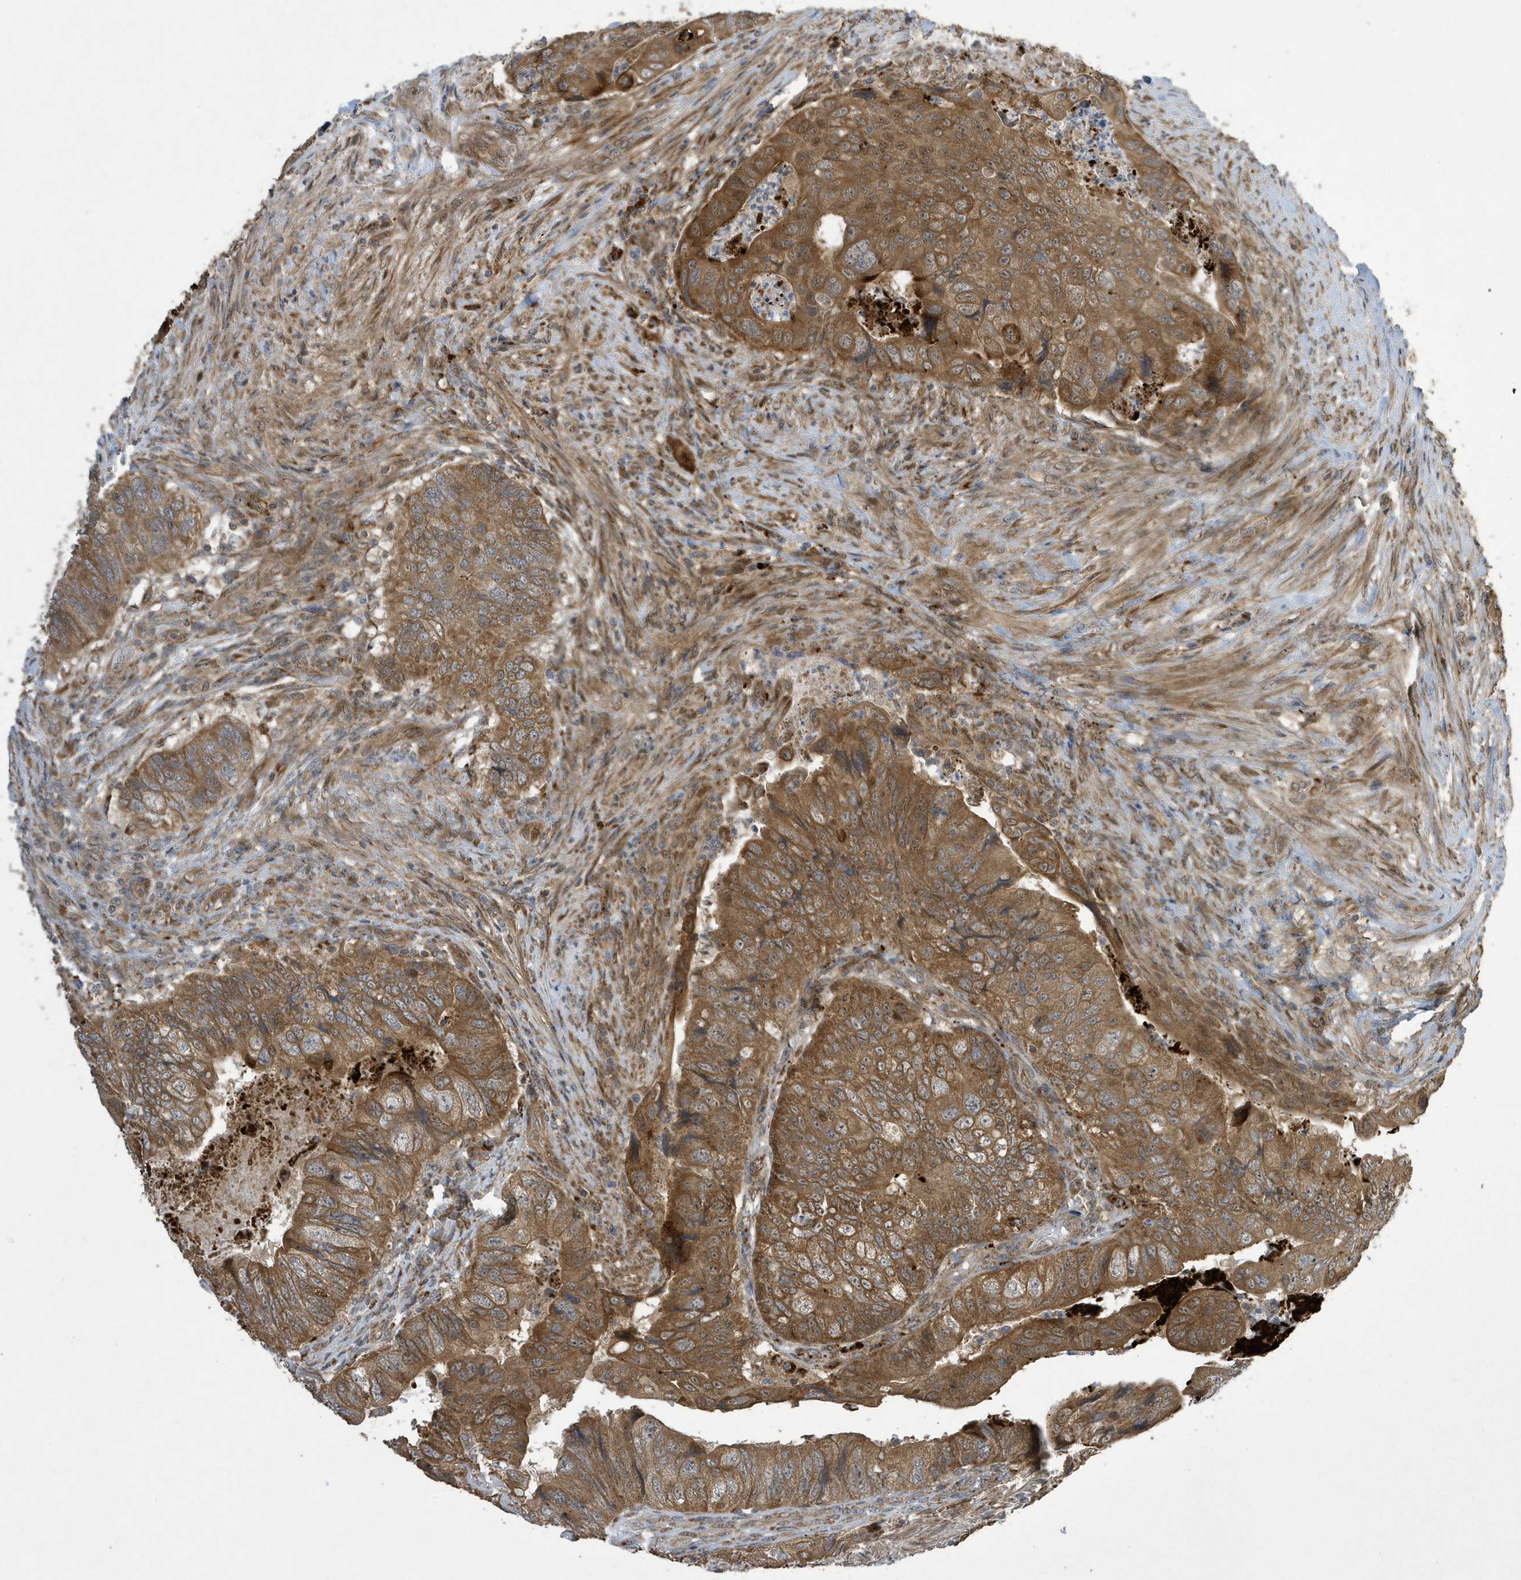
{"staining": {"intensity": "moderate", "quantity": ">75%", "location": "cytoplasmic/membranous"}, "tissue": "colorectal cancer", "cell_type": "Tumor cells", "image_type": "cancer", "snomed": [{"axis": "morphology", "description": "Adenocarcinoma, NOS"}, {"axis": "topography", "description": "Rectum"}], "caption": "This is an image of immunohistochemistry staining of colorectal cancer (adenocarcinoma), which shows moderate positivity in the cytoplasmic/membranous of tumor cells.", "gene": "NCOA7", "patient": {"sex": "male", "age": 63}}